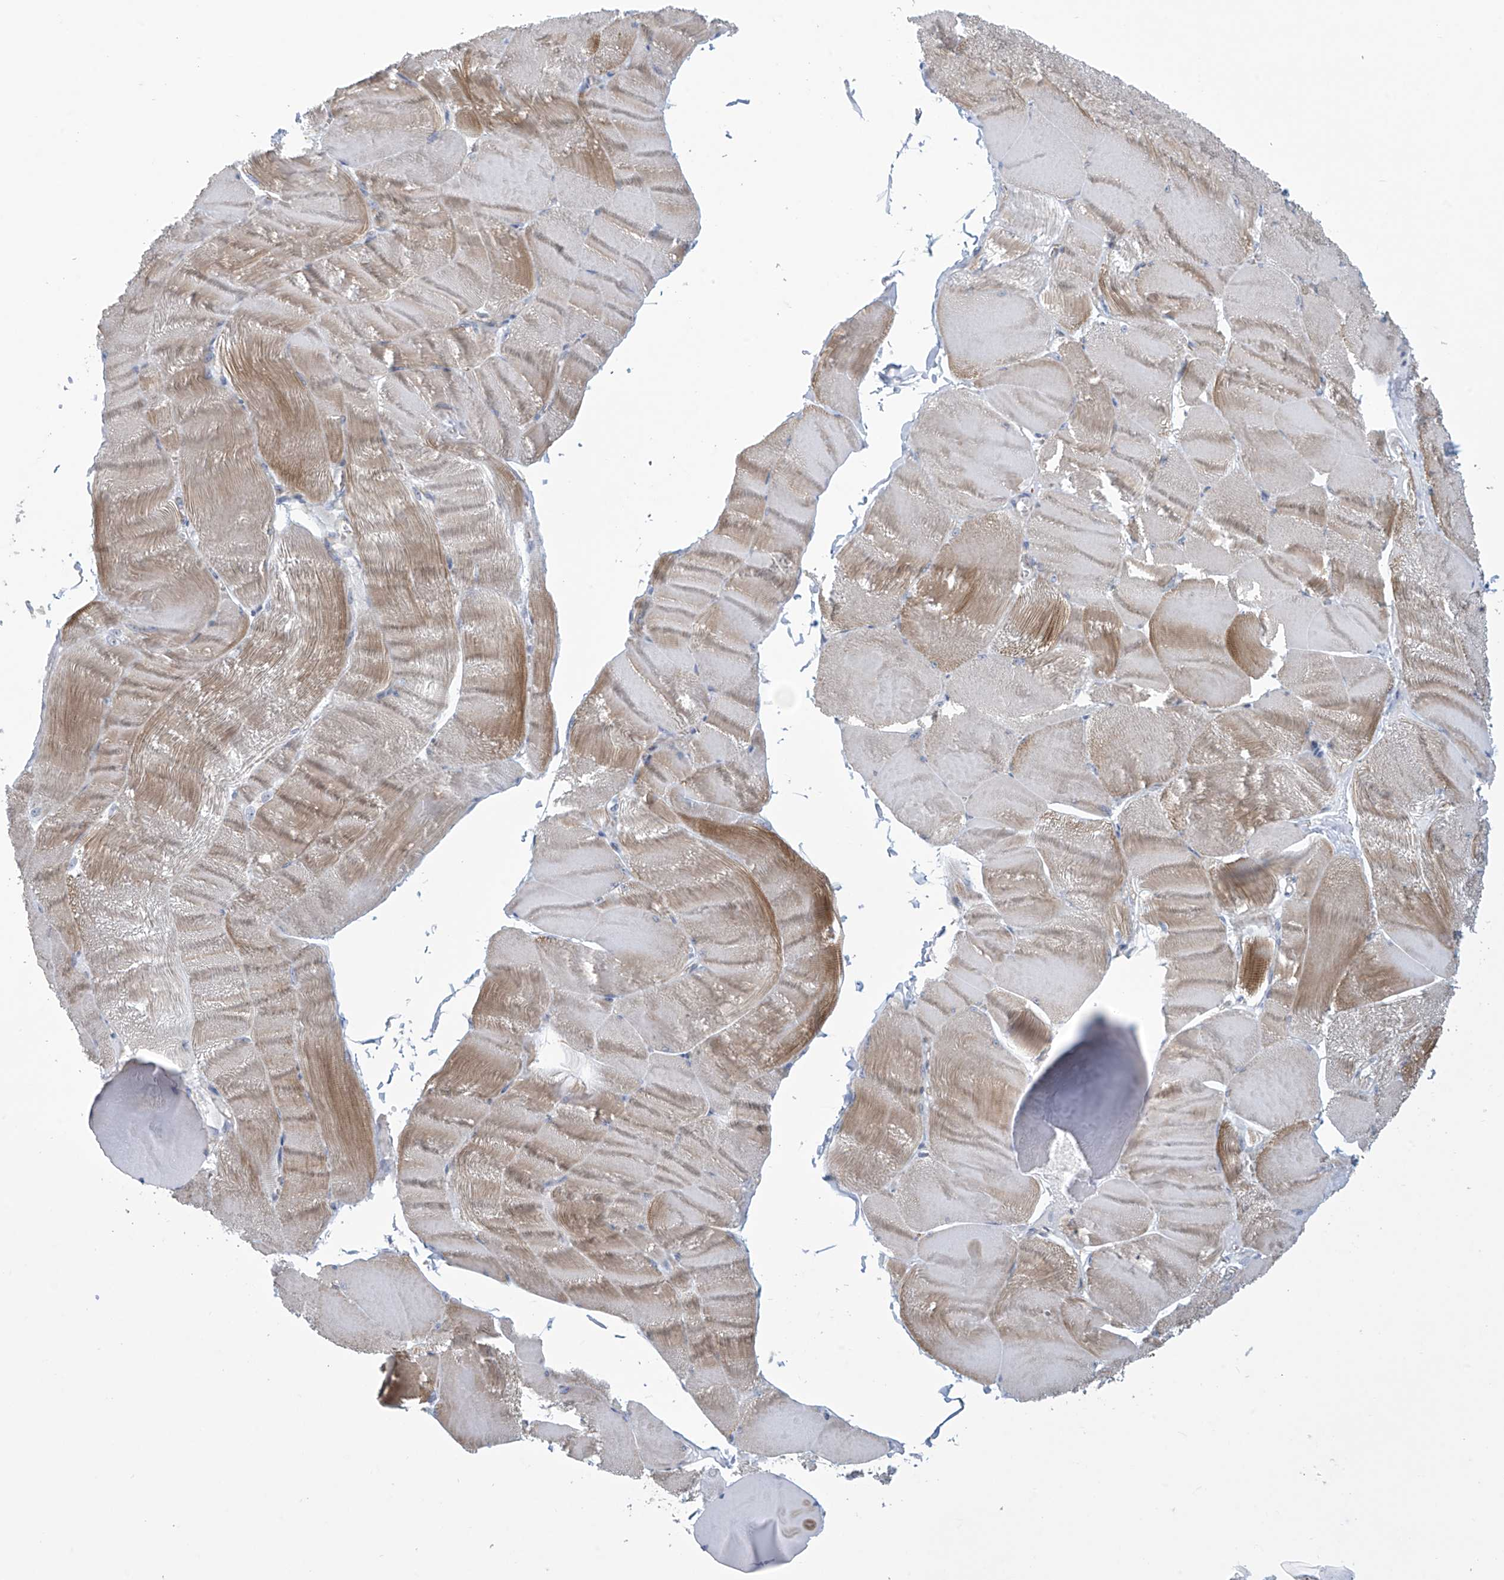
{"staining": {"intensity": "weak", "quantity": "25%-75%", "location": "cytoplasmic/membranous"}, "tissue": "skeletal muscle", "cell_type": "Myocytes", "image_type": "normal", "snomed": [{"axis": "morphology", "description": "Normal tissue, NOS"}, {"axis": "morphology", "description": "Basal cell carcinoma"}, {"axis": "topography", "description": "Skeletal muscle"}], "caption": "Brown immunohistochemical staining in normal human skeletal muscle reveals weak cytoplasmic/membranous positivity in about 25%-75% of myocytes. (Brightfield microscopy of DAB IHC at high magnification).", "gene": "ABHD13", "patient": {"sex": "female", "age": 64}}